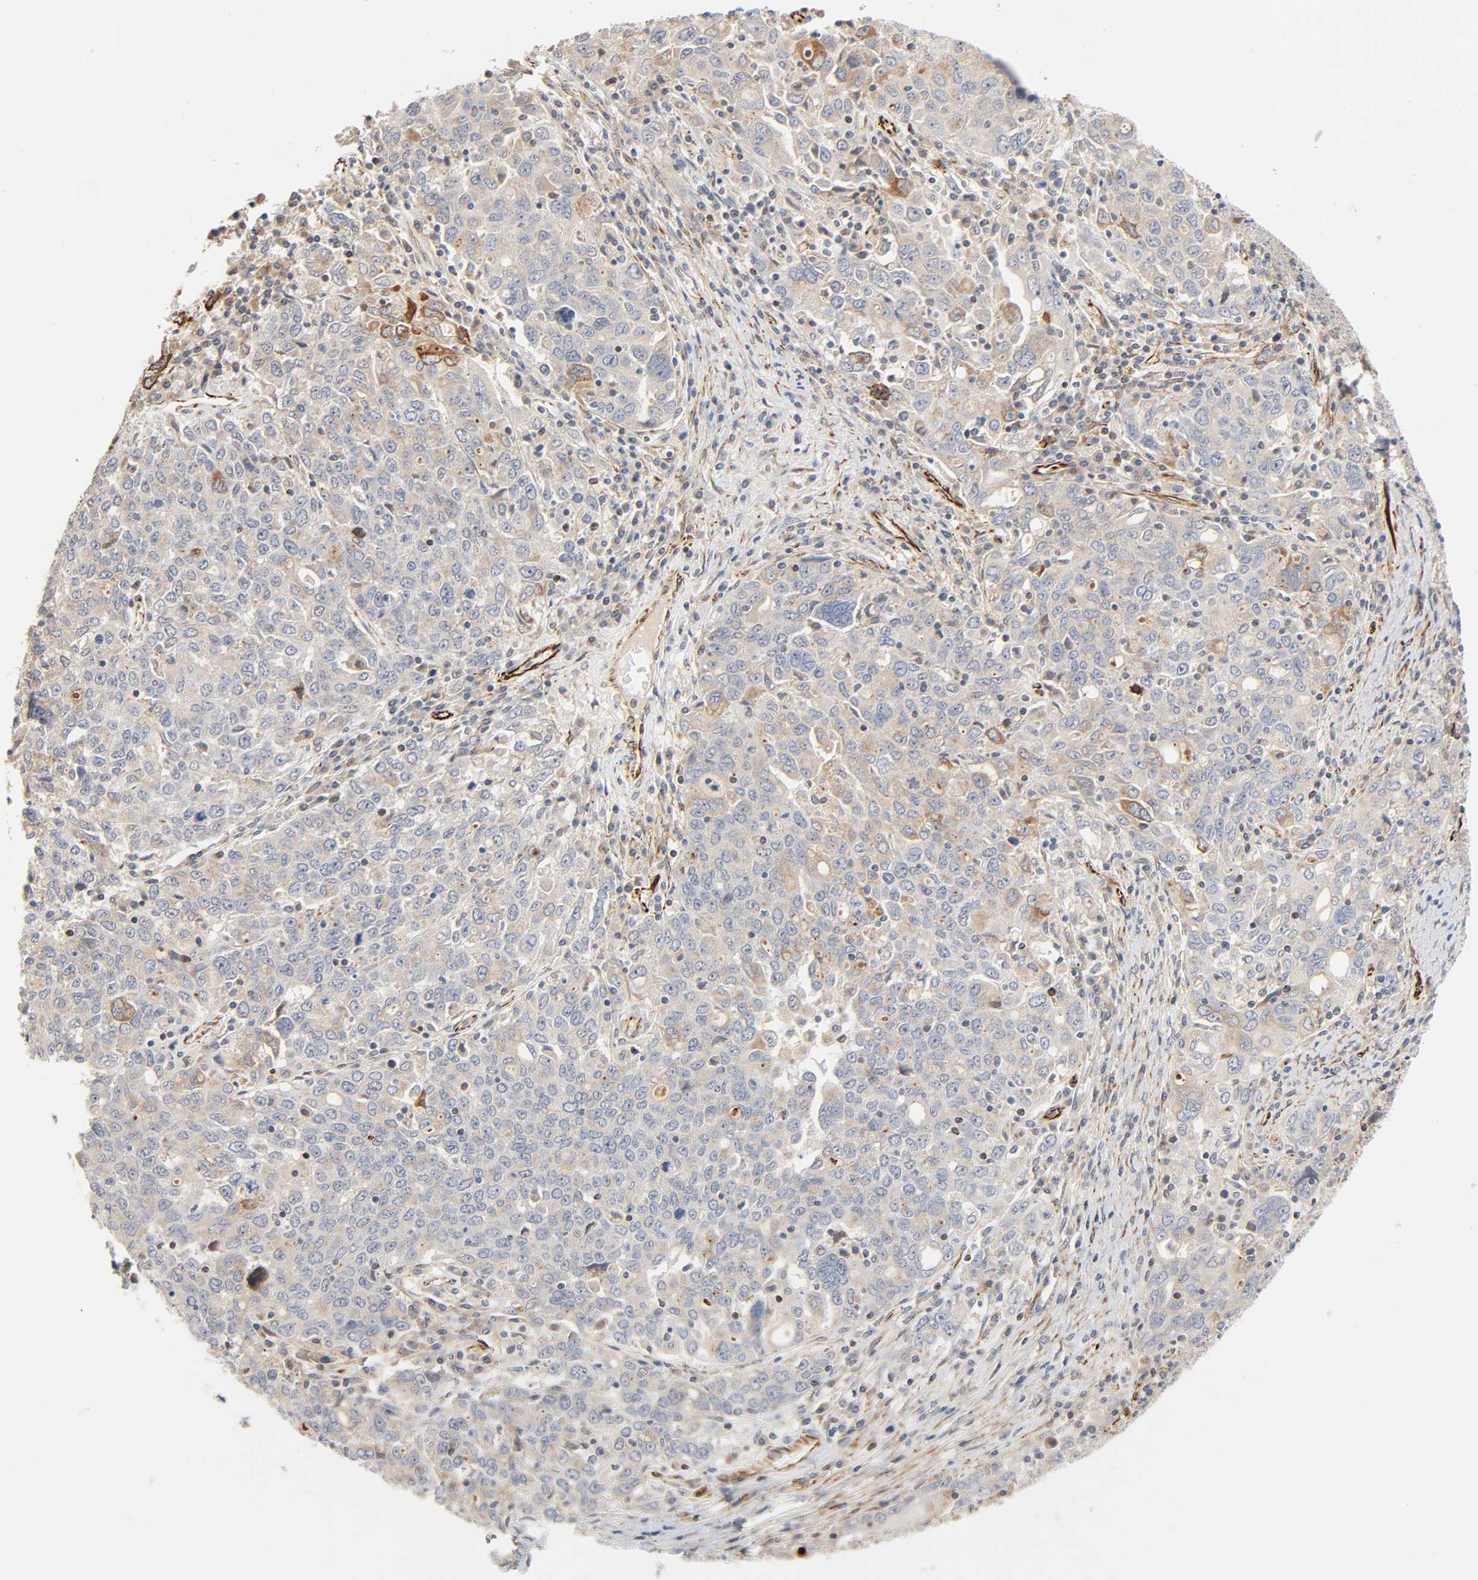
{"staining": {"intensity": "weak", "quantity": ">75%", "location": "cytoplasmic/membranous"}, "tissue": "ovarian cancer", "cell_type": "Tumor cells", "image_type": "cancer", "snomed": [{"axis": "morphology", "description": "Carcinoma, endometroid"}, {"axis": "topography", "description": "Ovary"}], "caption": "High-power microscopy captured an immunohistochemistry image of endometroid carcinoma (ovarian), revealing weak cytoplasmic/membranous positivity in approximately >75% of tumor cells. The protein of interest is shown in brown color, while the nuclei are stained blue.", "gene": "REEP6", "patient": {"sex": "female", "age": 62}}